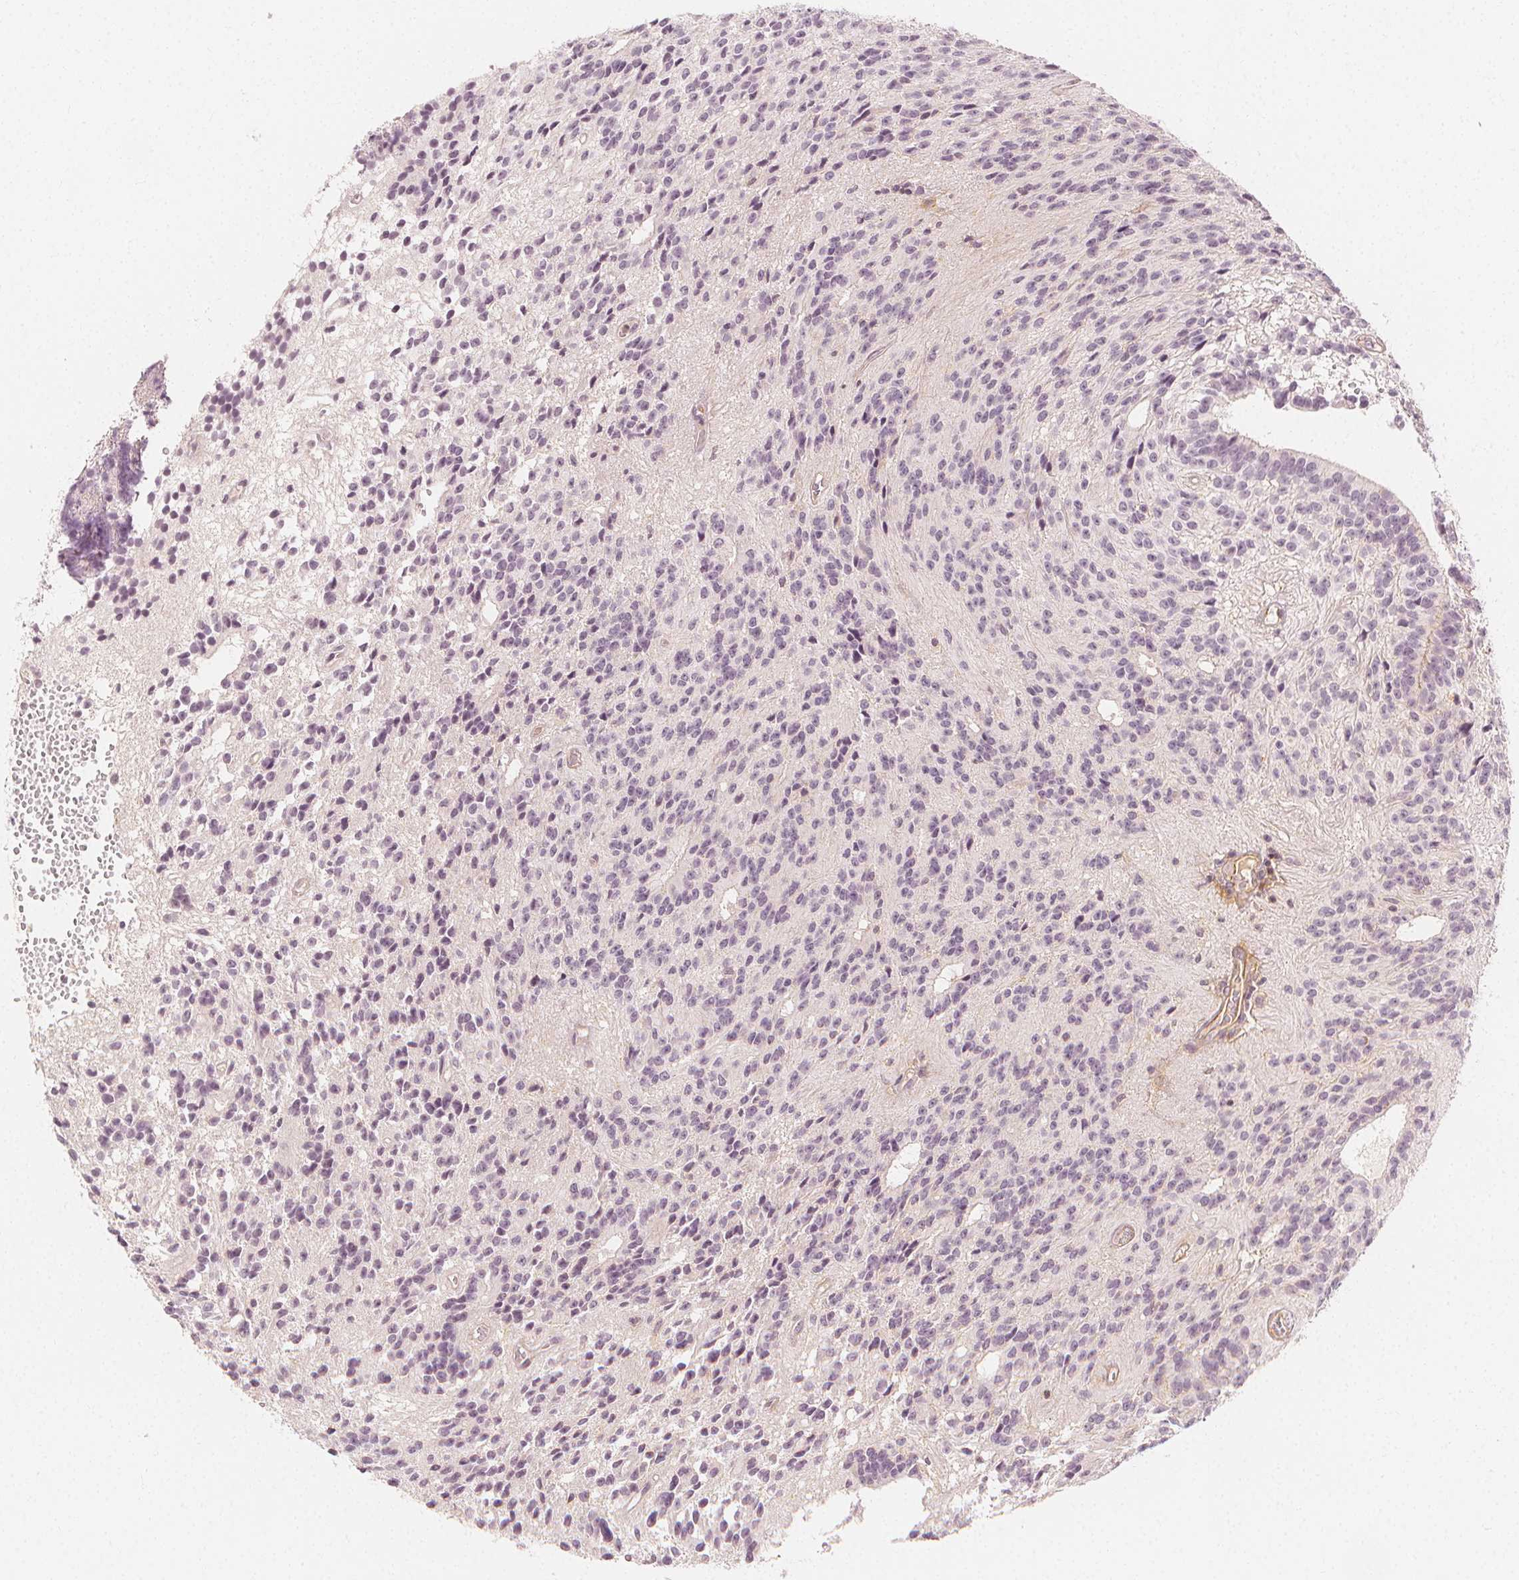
{"staining": {"intensity": "negative", "quantity": "none", "location": "none"}, "tissue": "glioma", "cell_type": "Tumor cells", "image_type": "cancer", "snomed": [{"axis": "morphology", "description": "Glioma, malignant, Low grade"}, {"axis": "topography", "description": "Brain"}], "caption": "Malignant glioma (low-grade) stained for a protein using IHC demonstrates no staining tumor cells.", "gene": "ARHGAP26", "patient": {"sex": "male", "age": 31}}